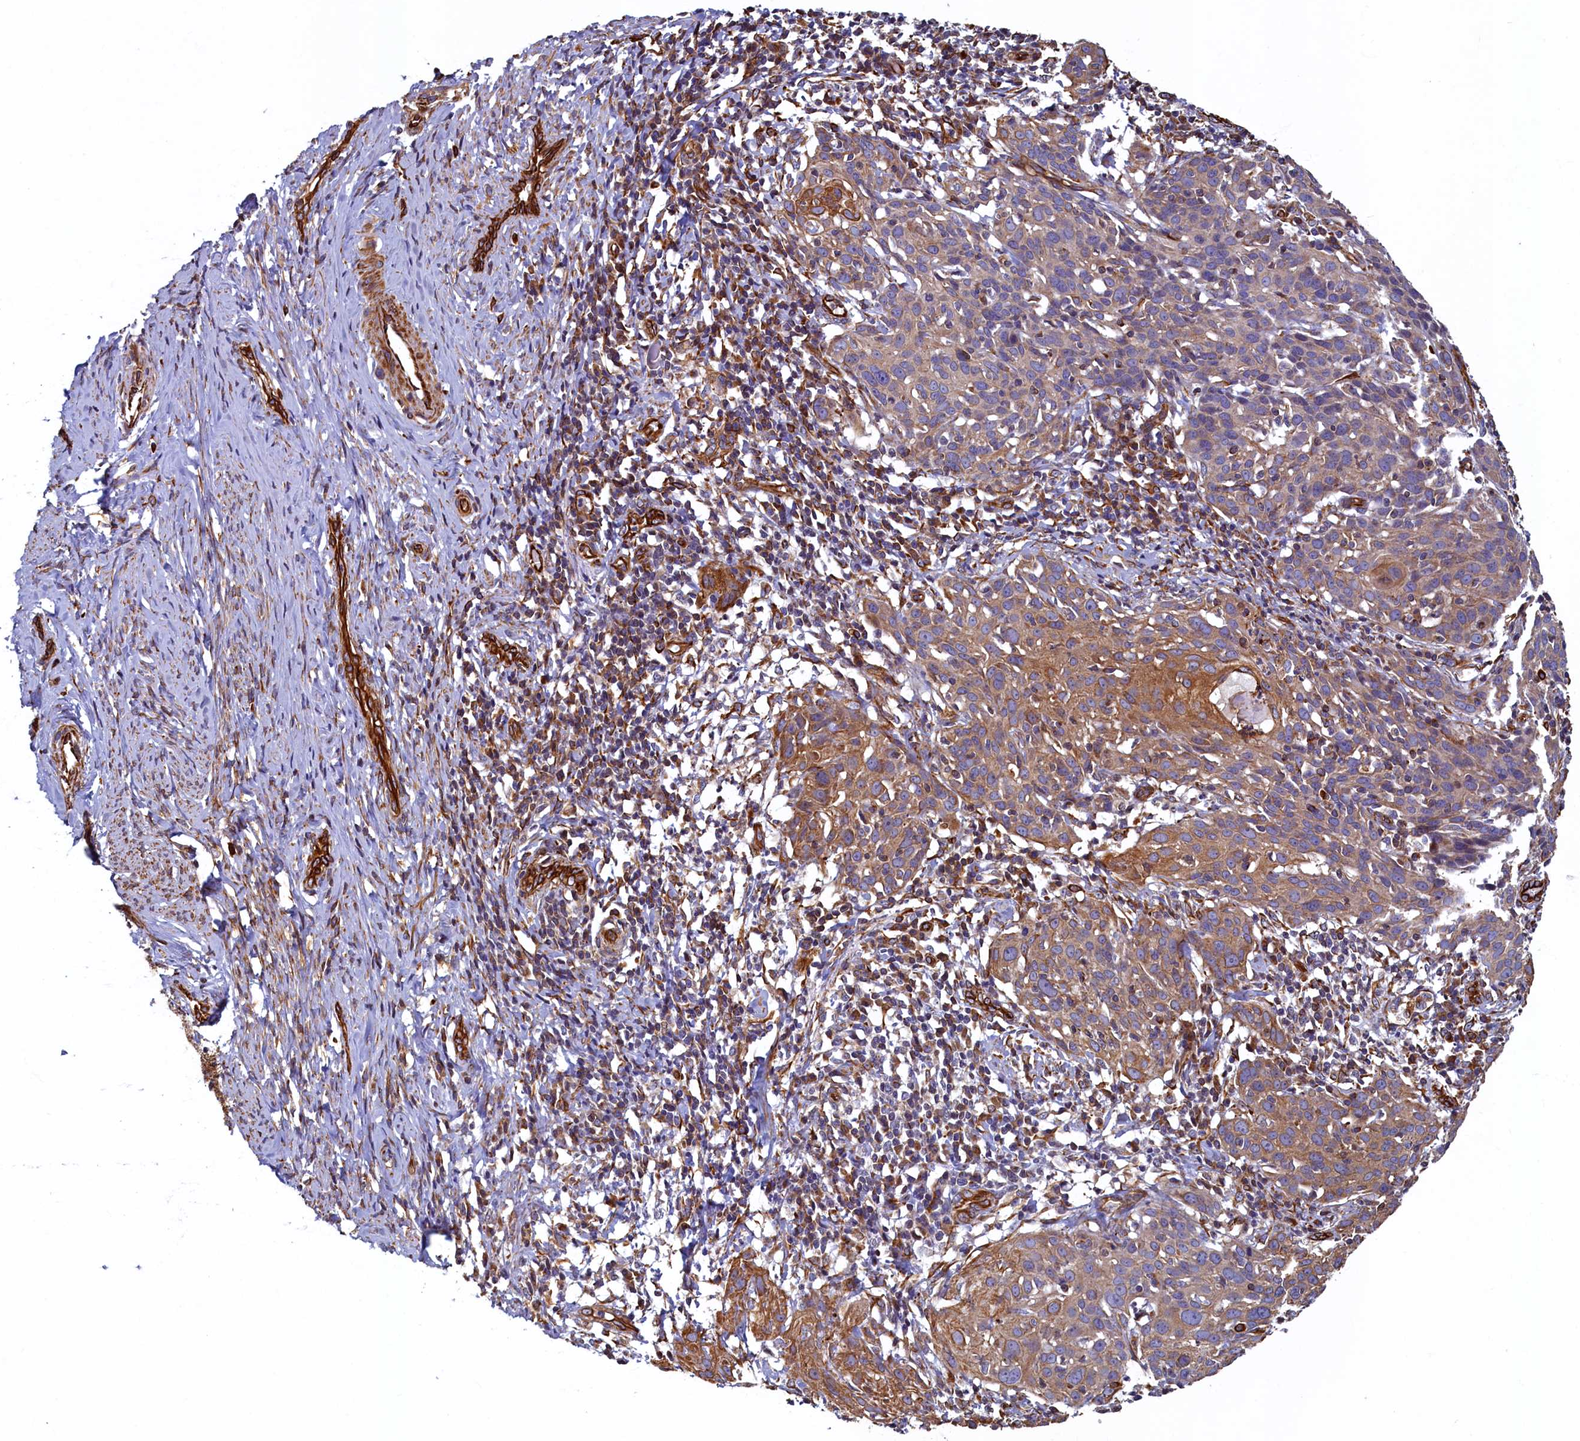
{"staining": {"intensity": "moderate", "quantity": ">75%", "location": "cytoplasmic/membranous"}, "tissue": "cervical cancer", "cell_type": "Tumor cells", "image_type": "cancer", "snomed": [{"axis": "morphology", "description": "Squamous cell carcinoma, NOS"}, {"axis": "topography", "description": "Cervix"}], "caption": "Cervical cancer (squamous cell carcinoma) was stained to show a protein in brown. There is medium levels of moderate cytoplasmic/membranous positivity in about >75% of tumor cells. Using DAB (3,3'-diaminobenzidine) (brown) and hematoxylin (blue) stains, captured at high magnification using brightfield microscopy.", "gene": "LRRC57", "patient": {"sex": "female", "age": 50}}